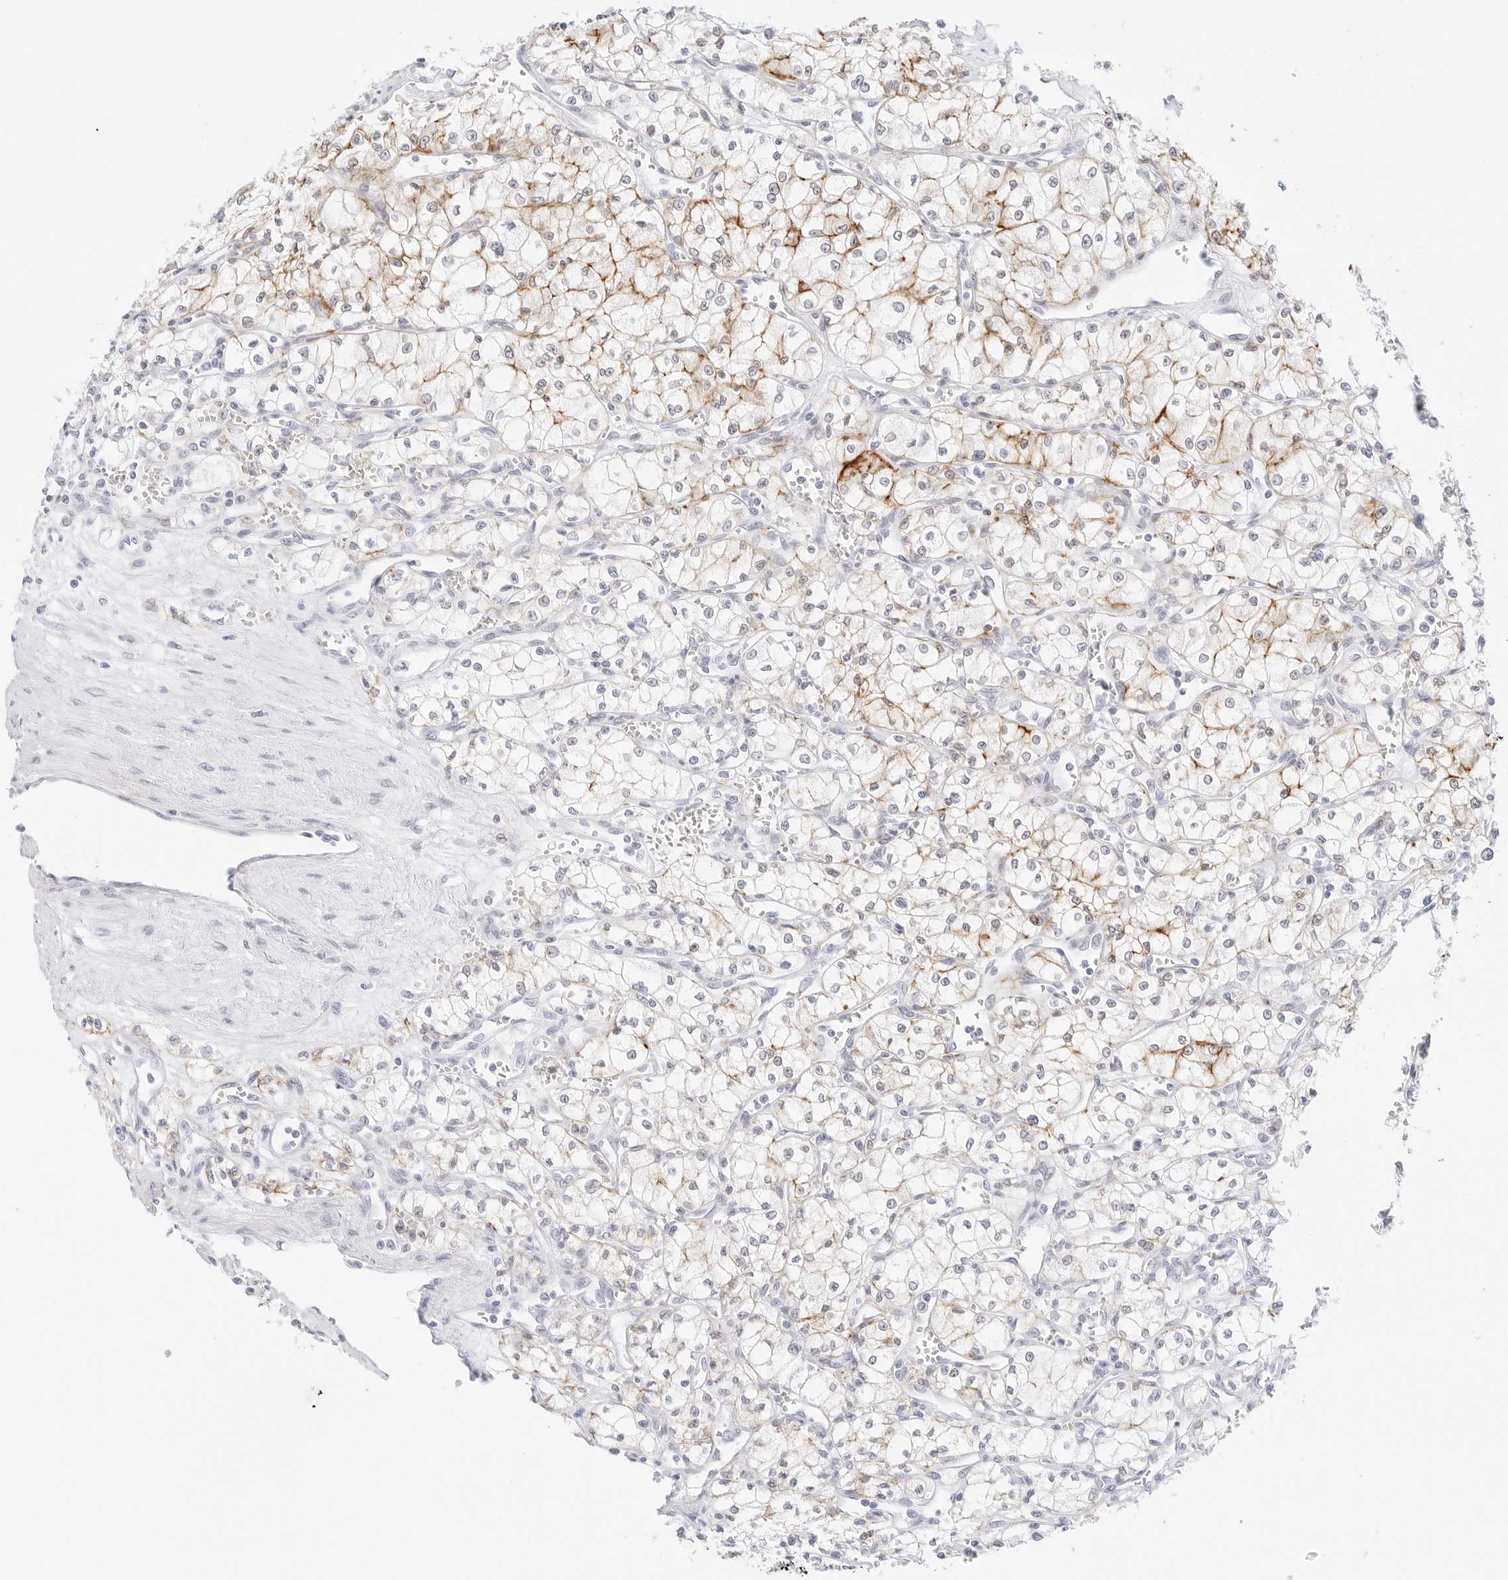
{"staining": {"intensity": "moderate", "quantity": "<25%", "location": "cytoplasmic/membranous"}, "tissue": "renal cancer", "cell_type": "Tumor cells", "image_type": "cancer", "snomed": [{"axis": "morphology", "description": "Adenocarcinoma, NOS"}, {"axis": "topography", "description": "Kidney"}], "caption": "Tumor cells demonstrate moderate cytoplasmic/membranous expression in about <25% of cells in renal adenocarcinoma.", "gene": "CDH1", "patient": {"sex": "male", "age": 59}}